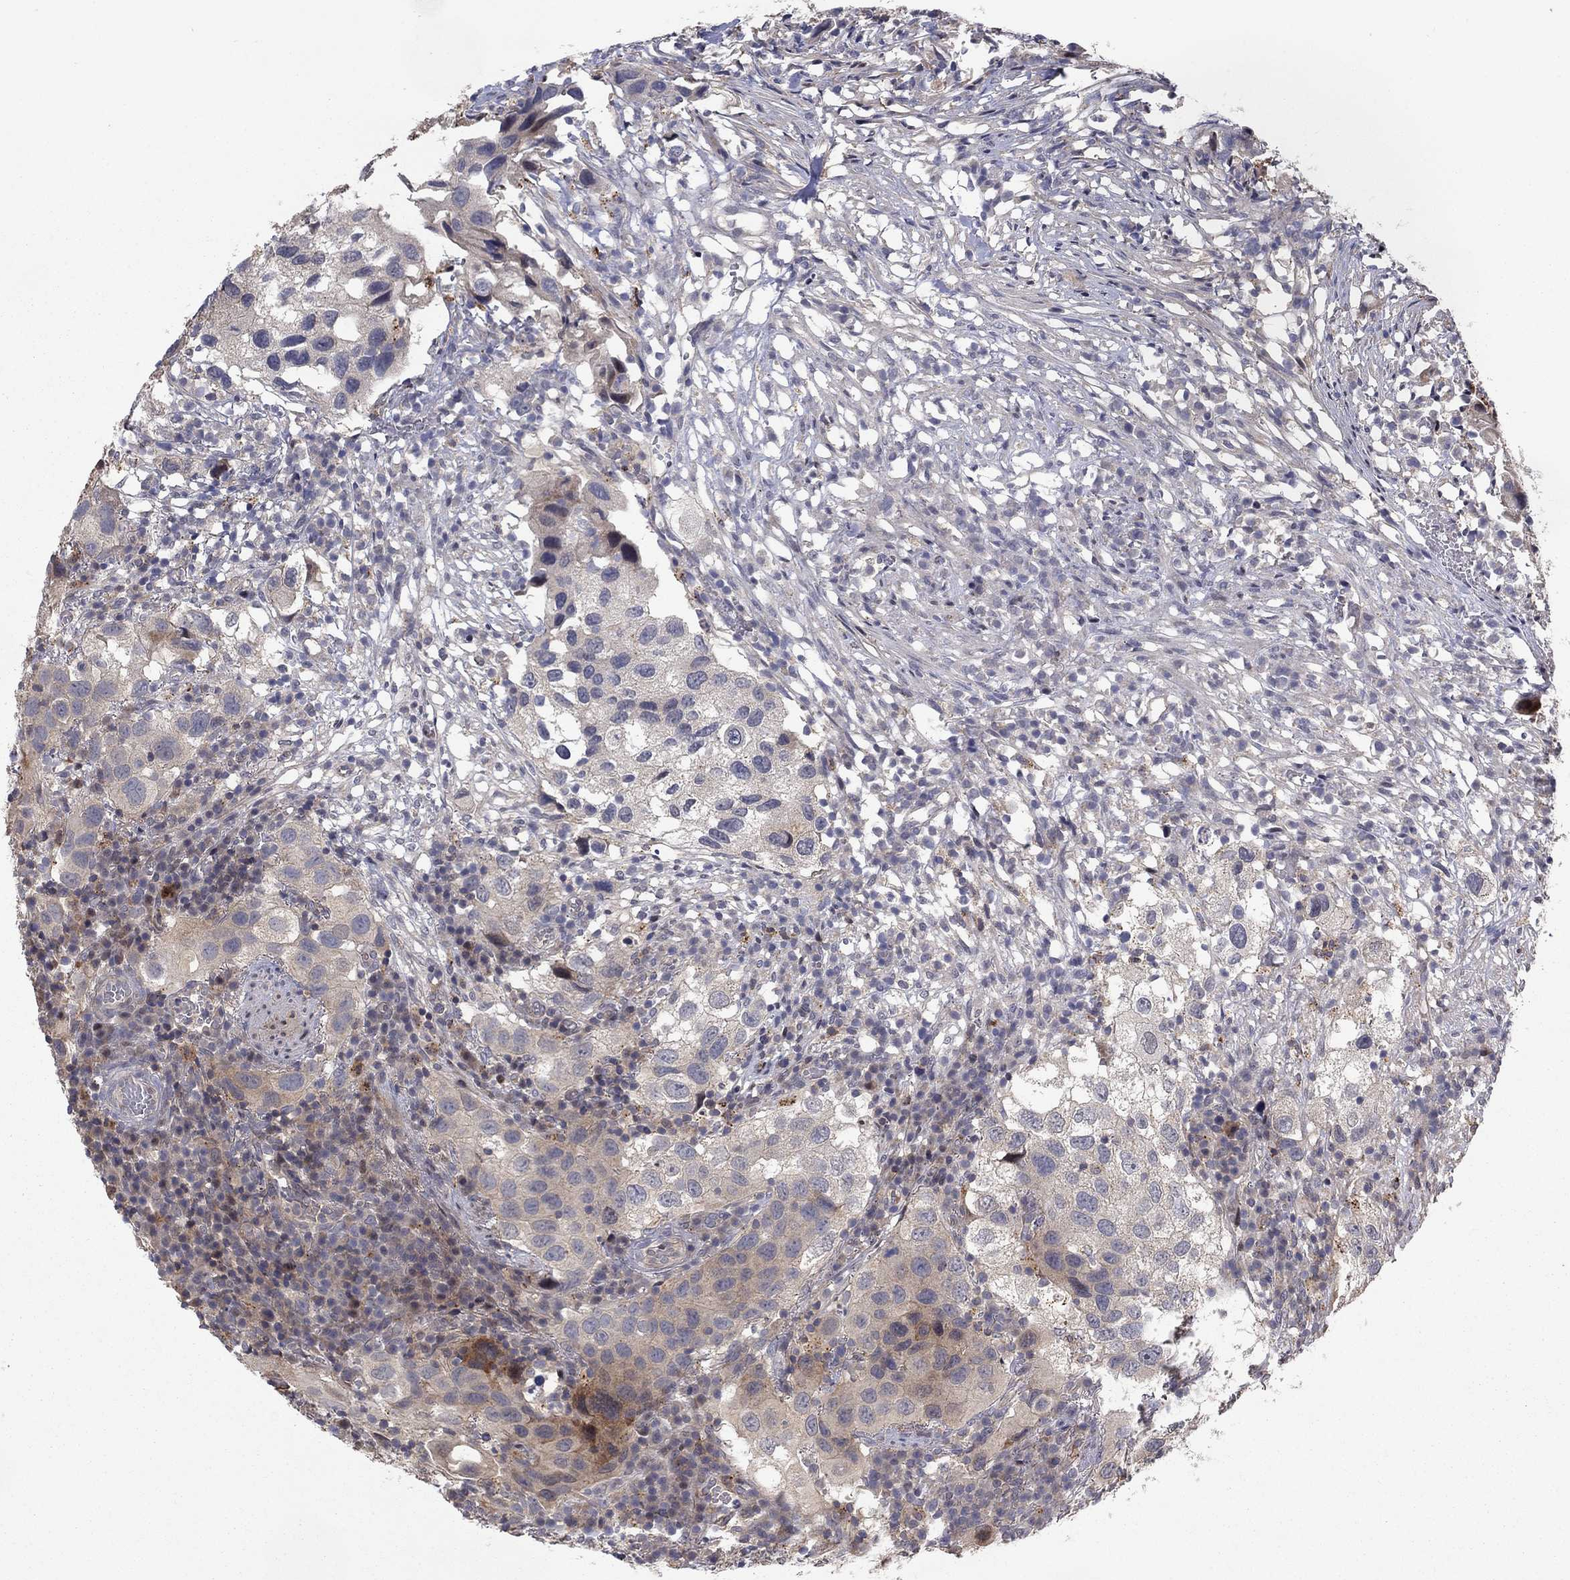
{"staining": {"intensity": "weak", "quantity": "25%-75%", "location": "cytoplasmic/membranous"}, "tissue": "urothelial cancer", "cell_type": "Tumor cells", "image_type": "cancer", "snomed": [{"axis": "morphology", "description": "Urothelial carcinoma, High grade"}, {"axis": "topography", "description": "Urinary bladder"}], "caption": "Human urothelial cancer stained with a protein marker shows weak staining in tumor cells.", "gene": "LPCAT4", "patient": {"sex": "male", "age": 79}}